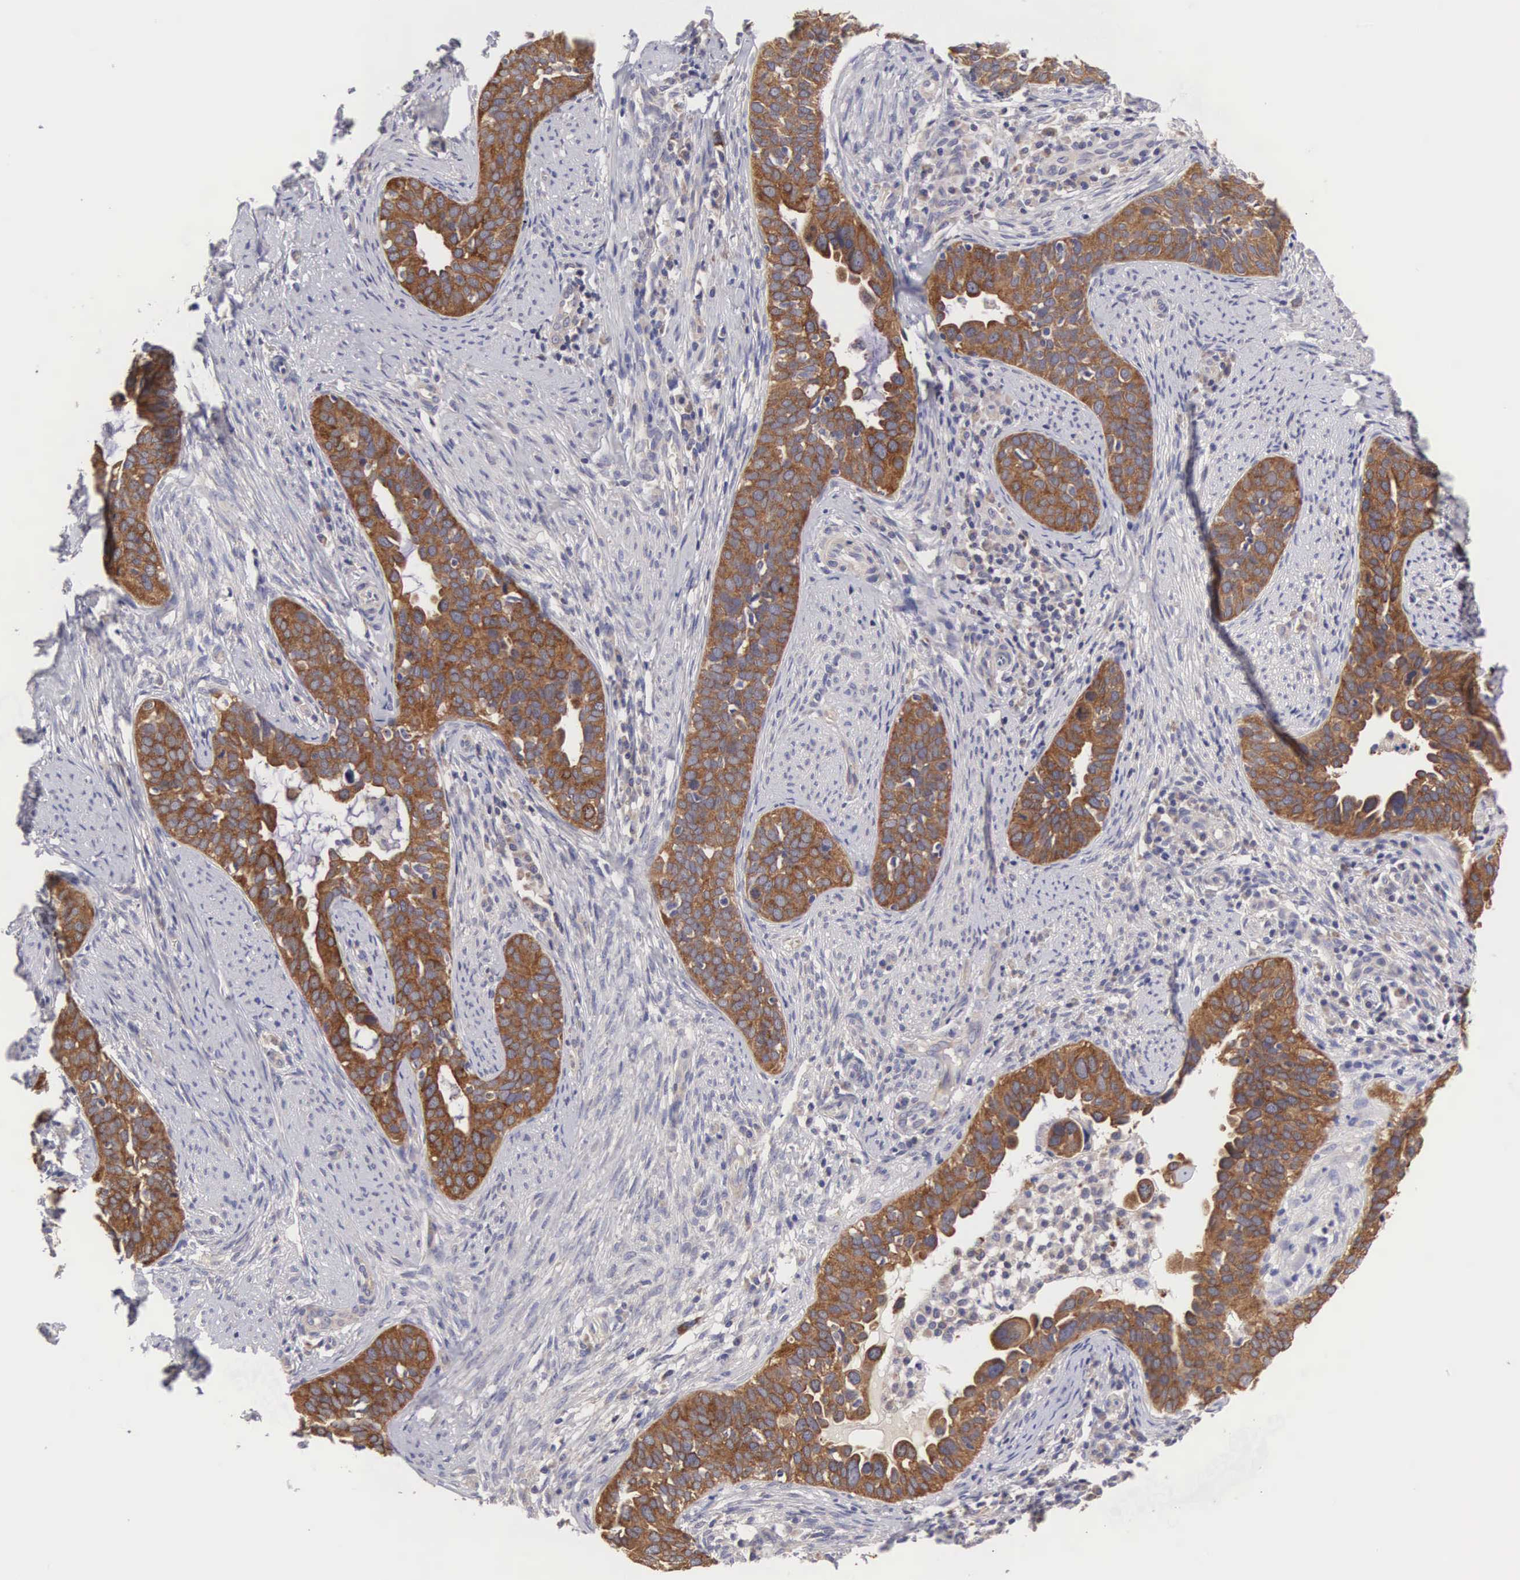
{"staining": {"intensity": "strong", "quantity": ">75%", "location": "cytoplasmic/membranous"}, "tissue": "cervical cancer", "cell_type": "Tumor cells", "image_type": "cancer", "snomed": [{"axis": "morphology", "description": "Squamous cell carcinoma, NOS"}, {"axis": "topography", "description": "Cervix"}], "caption": "A micrograph showing strong cytoplasmic/membranous positivity in about >75% of tumor cells in squamous cell carcinoma (cervical), as visualized by brown immunohistochemical staining.", "gene": "TXLNG", "patient": {"sex": "female", "age": 31}}